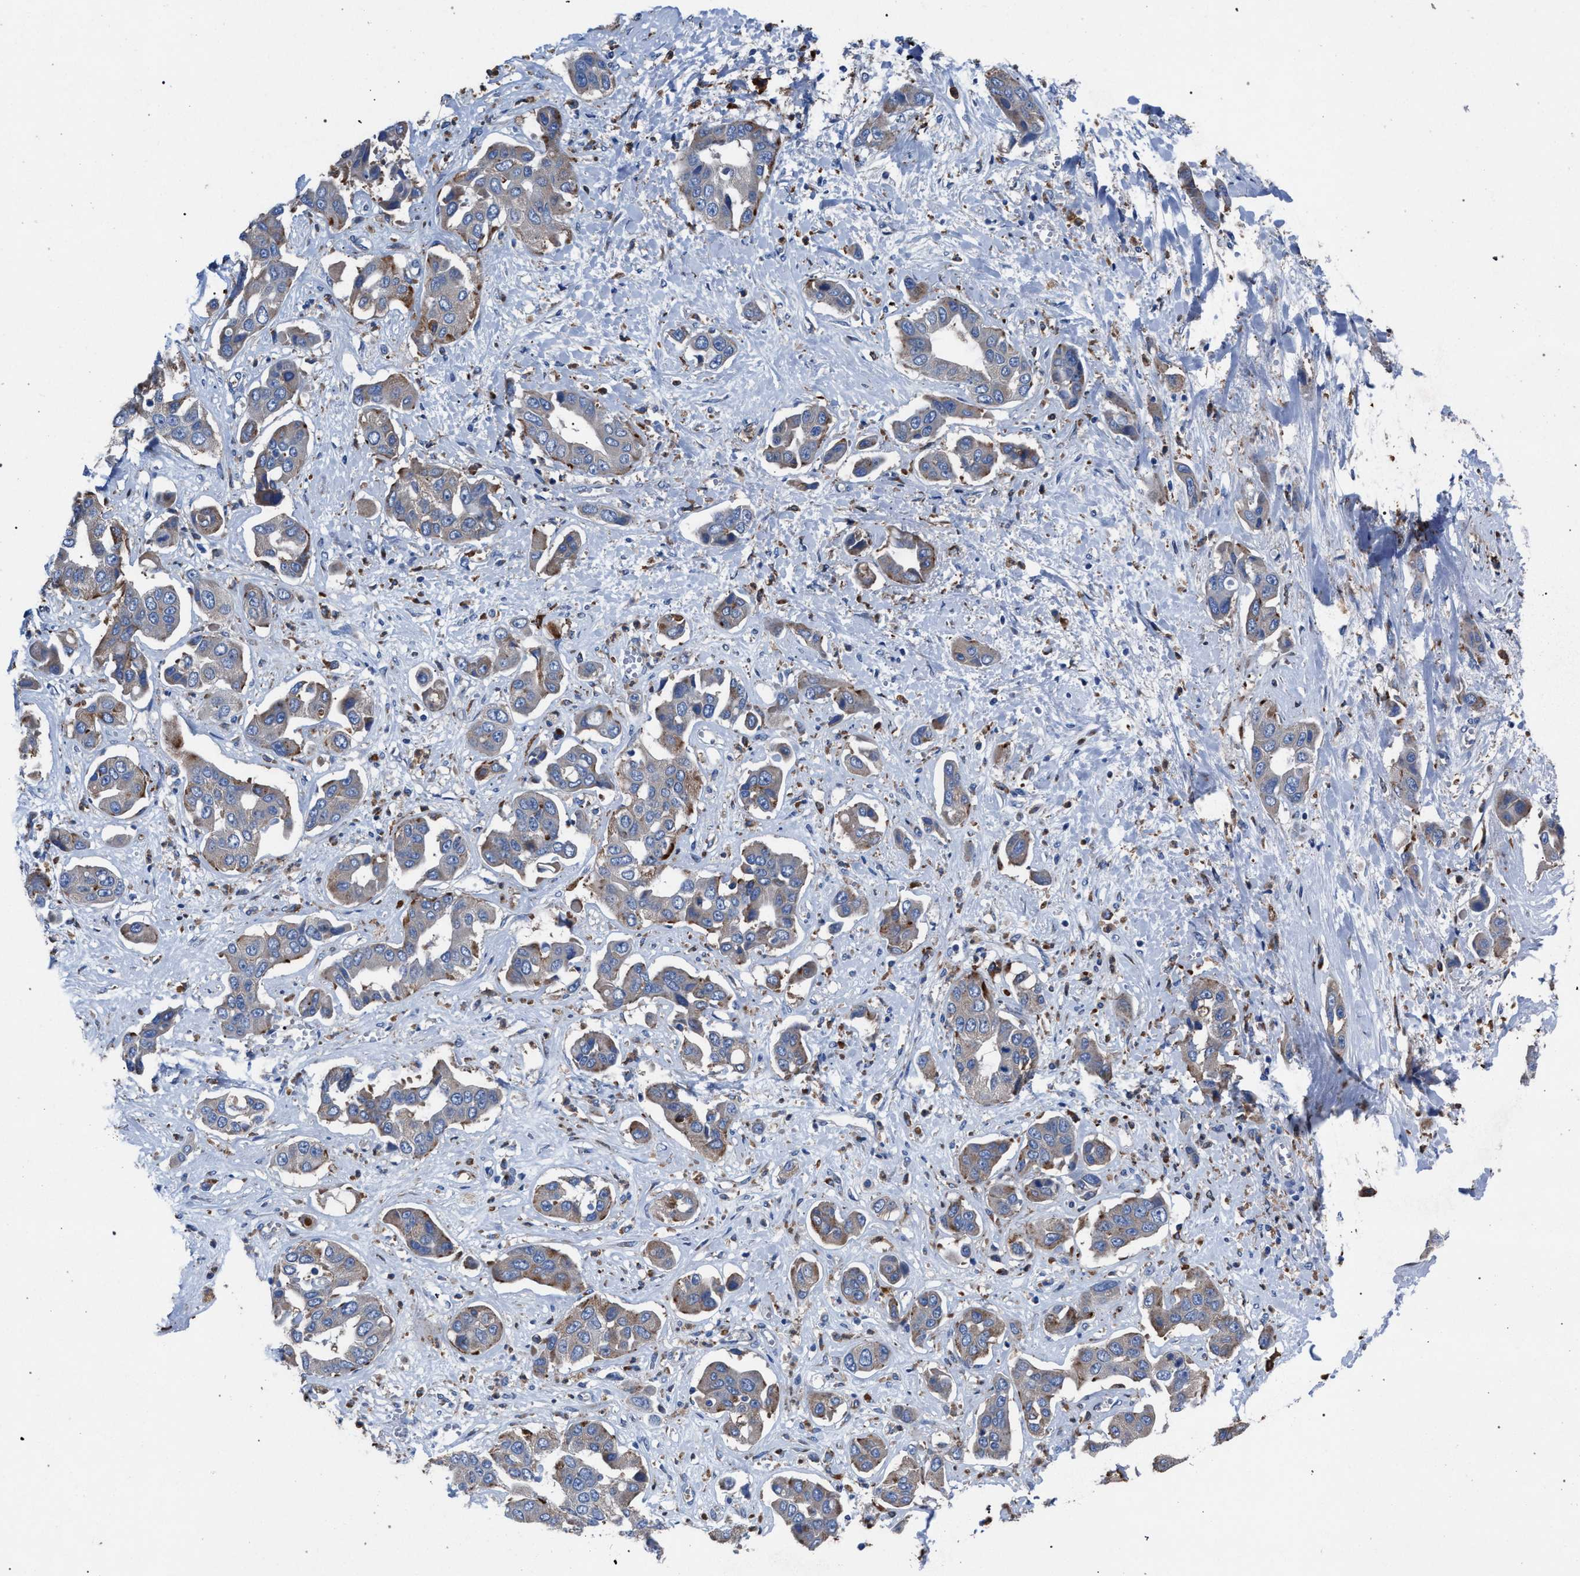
{"staining": {"intensity": "moderate", "quantity": "<25%", "location": "cytoplasmic/membranous"}, "tissue": "liver cancer", "cell_type": "Tumor cells", "image_type": "cancer", "snomed": [{"axis": "morphology", "description": "Cholangiocarcinoma"}, {"axis": "topography", "description": "Liver"}], "caption": "Human cholangiocarcinoma (liver) stained with a brown dye demonstrates moderate cytoplasmic/membranous positive staining in approximately <25% of tumor cells.", "gene": "ATP6V0A1", "patient": {"sex": "female", "age": 52}}